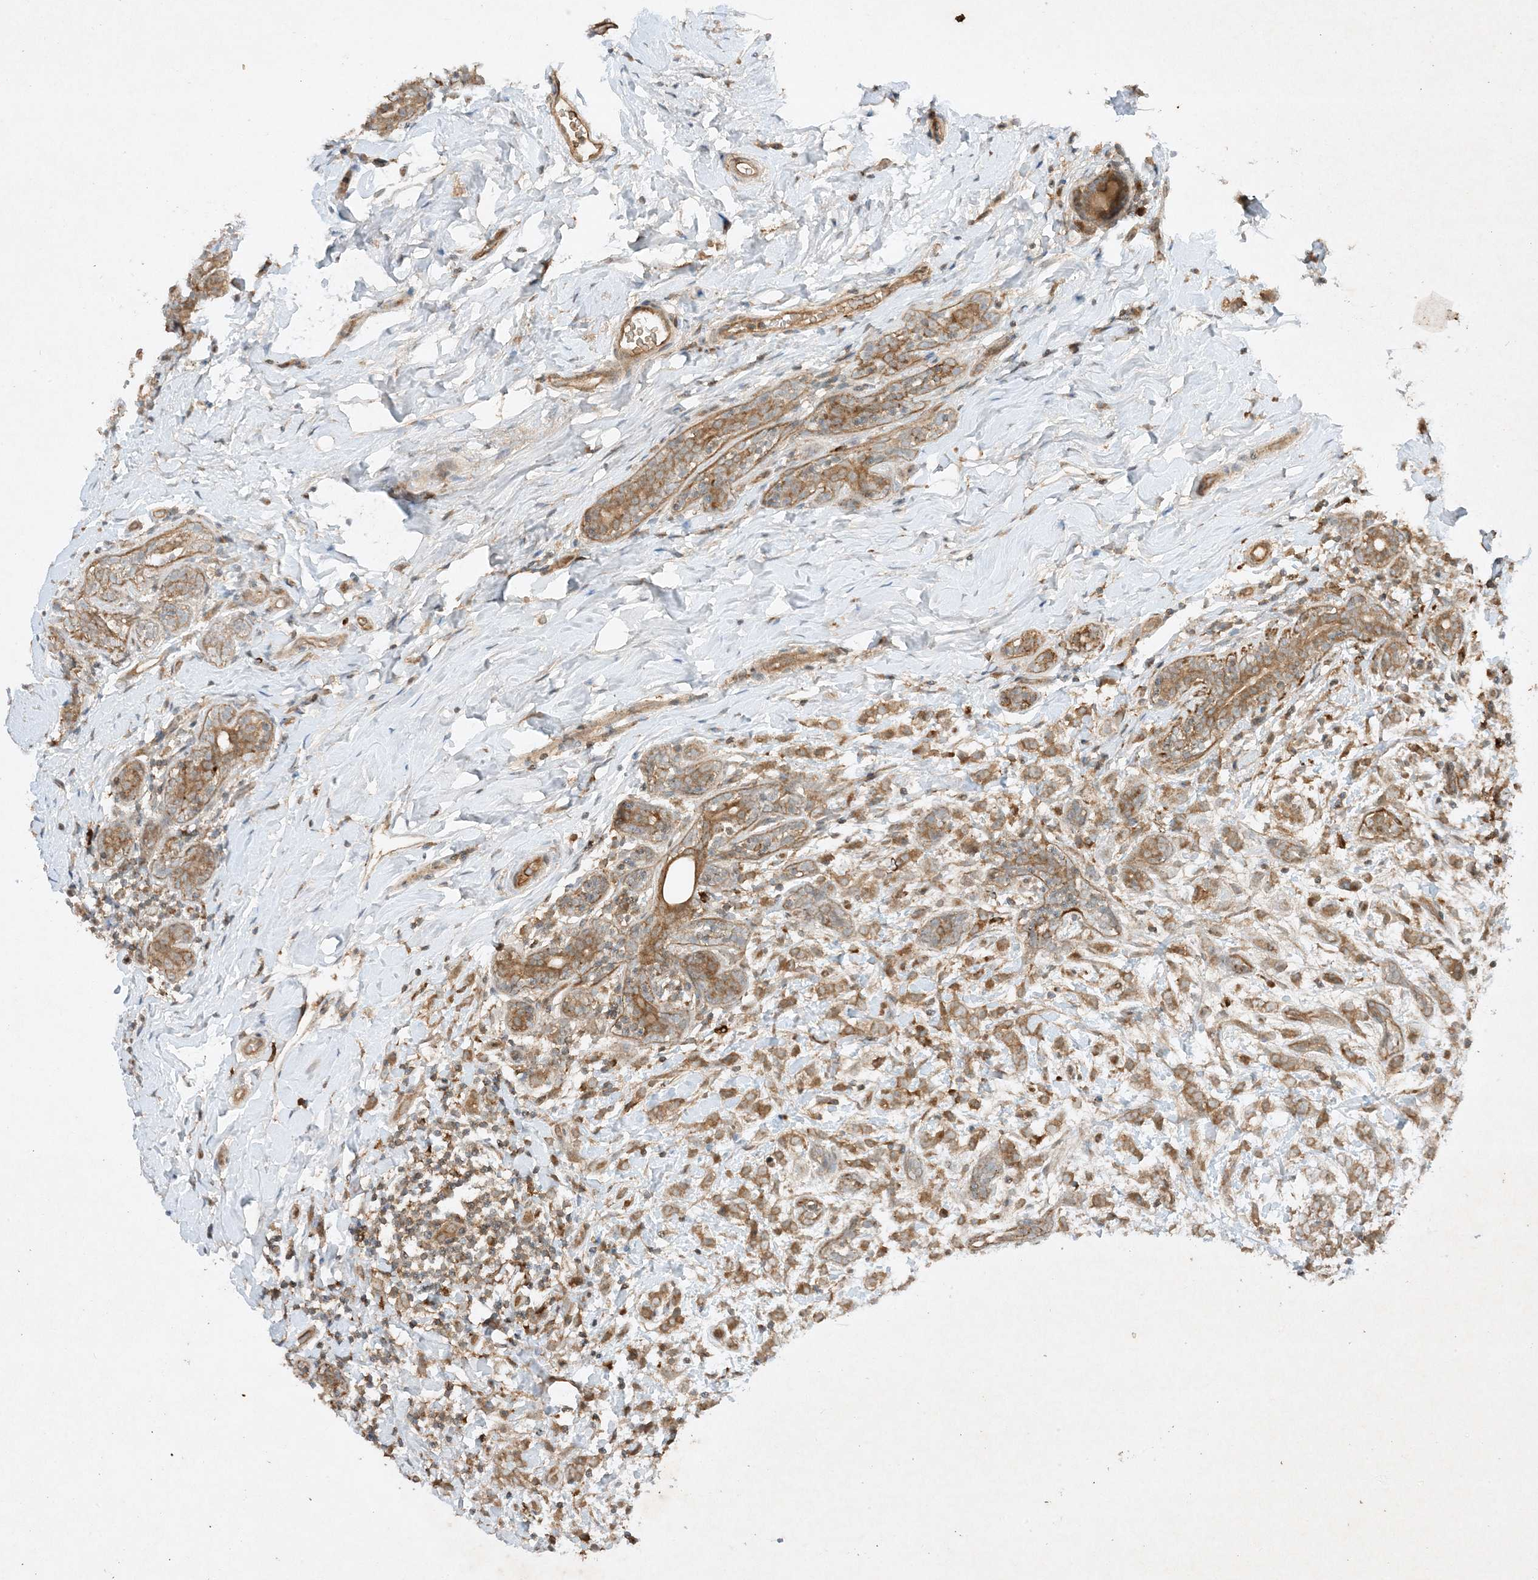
{"staining": {"intensity": "moderate", "quantity": ">75%", "location": "cytoplasmic/membranous"}, "tissue": "breast cancer", "cell_type": "Tumor cells", "image_type": "cancer", "snomed": [{"axis": "morphology", "description": "Normal tissue, NOS"}, {"axis": "morphology", "description": "Lobular carcinoma"}, {"axis": "topography", "description": "Breast"}], "caption": "The histopathology image exhibits a brown stain indicating the presence of a protein in the cytoplasmic/membranous of tumor cells in breast lobular carcinoma.", "gene": "XRN1", "patient": {"sex": "female", "age": 47}}